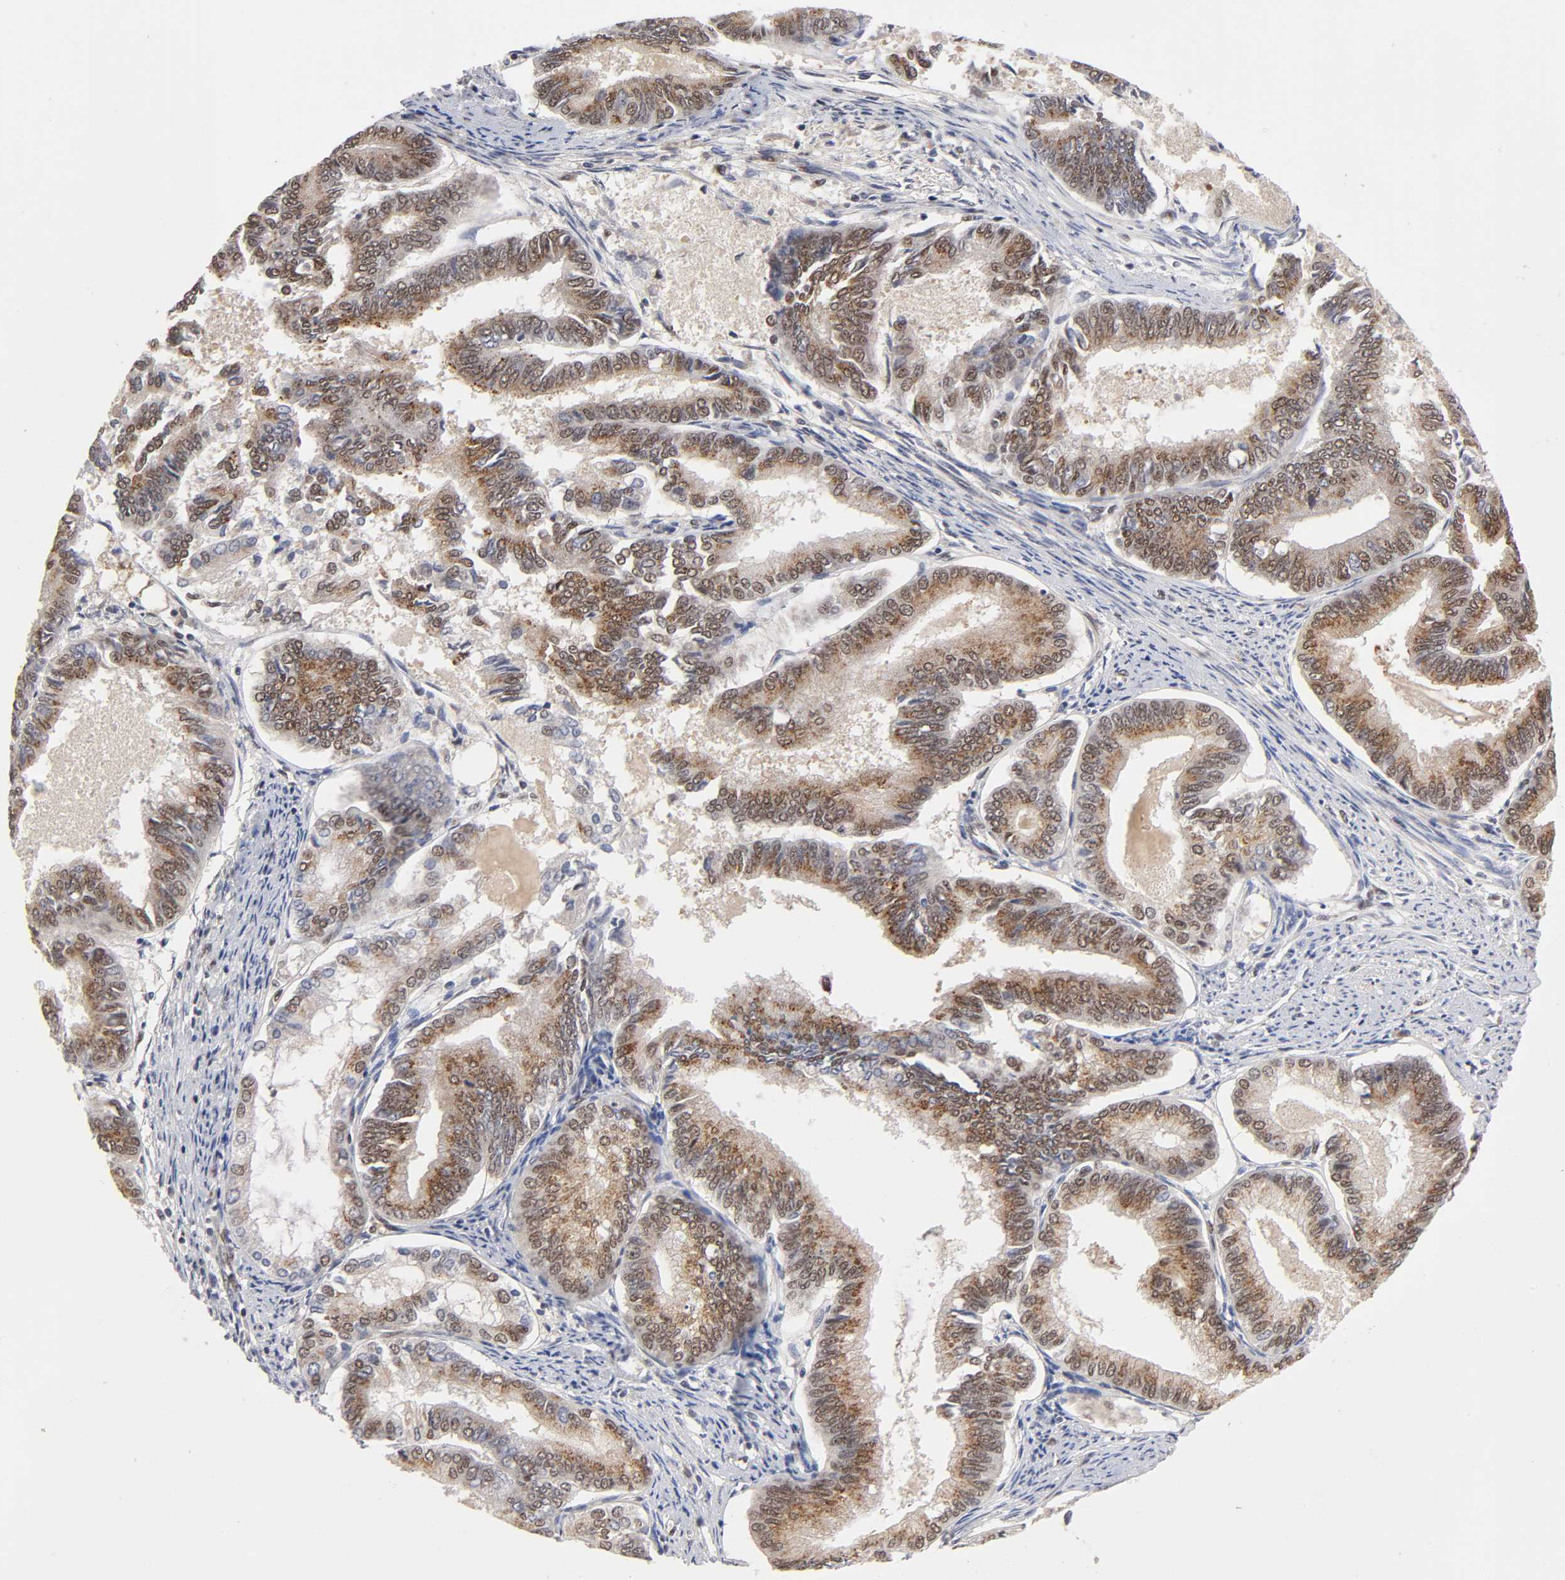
{"staining": {"intensity": "strong", "quantity": ">75%", "location": "cytoplasmic/membranous,nuclear"}, "tissue": "endometrial cancer", "cell_type": "Tumor cells", "image_type": "cancer", "snomed": [{"axis": "morphology", "description": "Adenocarcinoma, NOS"}, {"axis": "topography", "description": "Endometrium"}], "caption": "The photomicrograph displays a brown stain indicating the presence of a protein in the cytoplasmic/membranous and nuclear of tumor cells in endometrial cancer.", "gene": "EP300", "patient": {"sex": "female", "age": 86}}